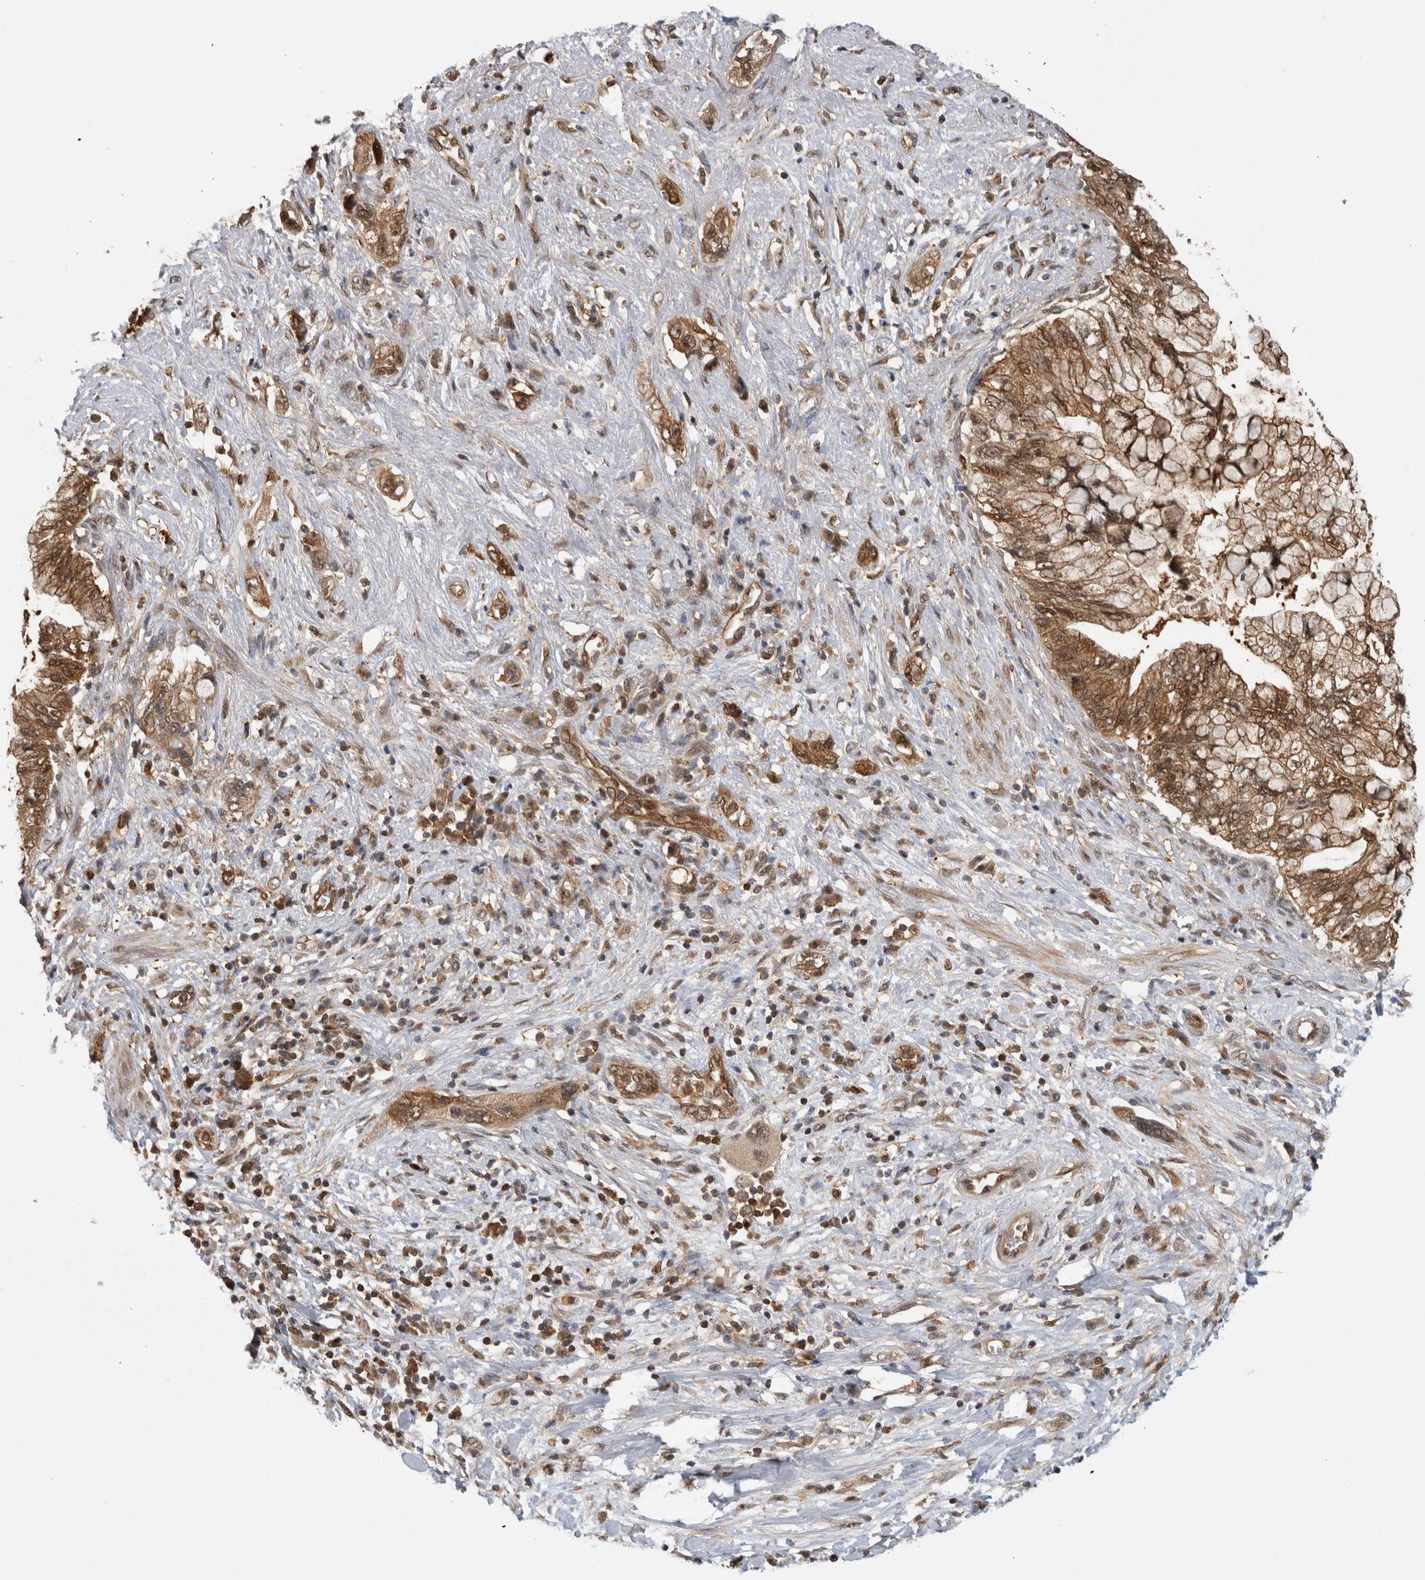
{"staining": {"intensity": "moderate", "quantity": ">75%", "location": "cytoplasmic/membranous,nuclear"}, "tissue": "pancreatic cancer", "cell_type": "Tumor cells", "image_type": "cancer", "snomed": [{"axis": "morphology", "description": "Adenocarcinoma, NOS"}, {"axis": "topography", "description": "Pancreas"}], "caption": "Immunohistochemical staining of human pancreatic cancer (adenocarcinoma) exhibits moderate cytoplasmic/membranous and nuclear protein expression in approximately >75% of tumor cells. (DAB (3,3'-diaminobenzidine) IHC, brown staining for protein, blue staining for nuclei).", "gene": "ASTN2", "patient": {"sex": "female", "age": 73}}